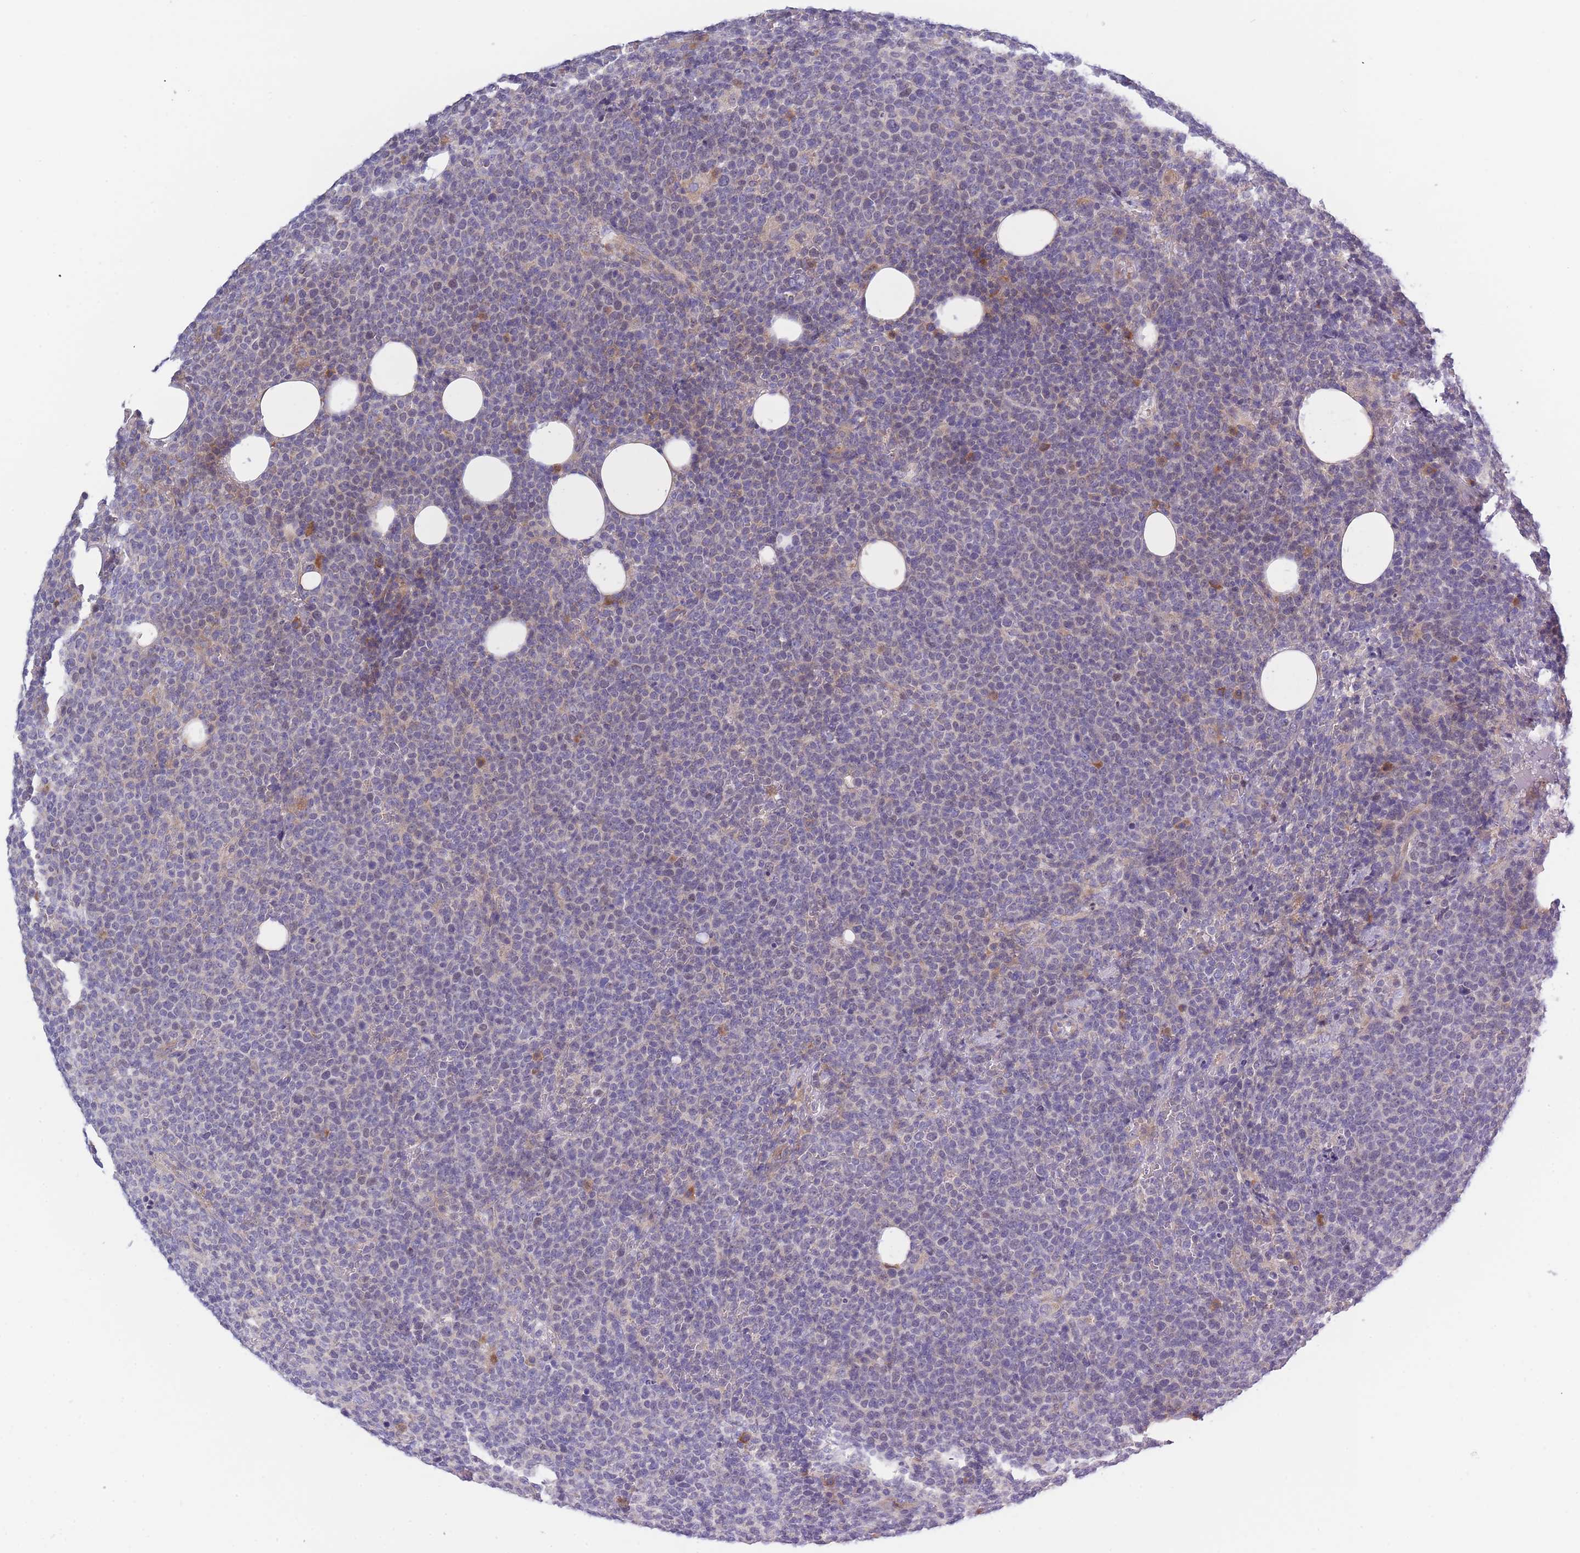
{"staining": {"intensity": "negative", "quantity": "none", "location": "none"}, "tissue": "lymphoma", "cell_type": "Tumor cells", "image_type": "cancer", "snomed": [{"axis": "morphology", "description": "Malignant lymphoma, non-Hodgkin's type, High grade"}, {"axis": "topography", "description": "Lymph node"}], "caption": "Lymphoma stained for a protein using immunohistochemistry exhibits no staining tumor cells.", "gene": "NDUFAF6", "patient": {"sex": "male", "age": 61}}